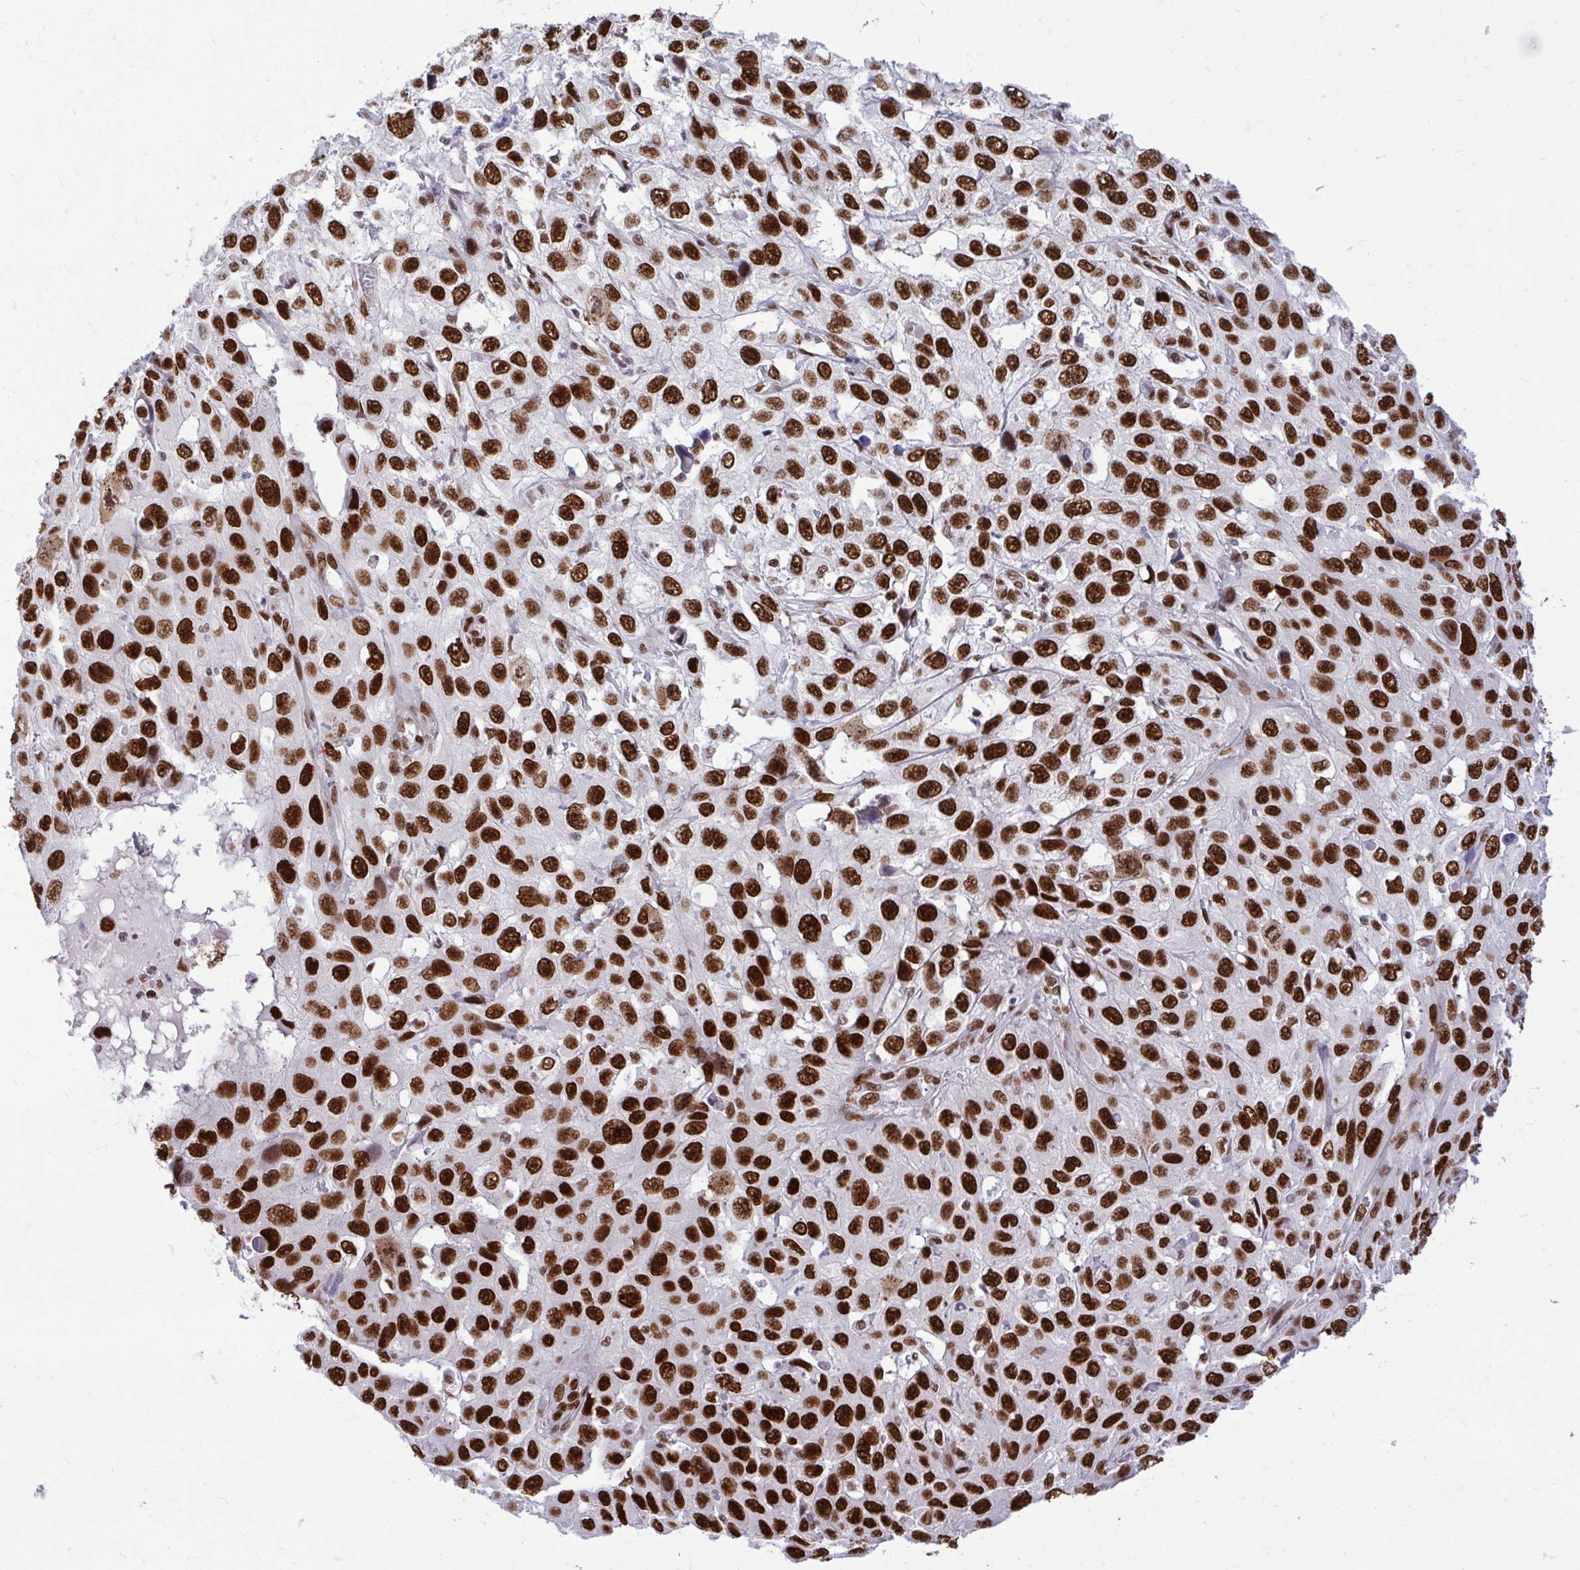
{"staining": {"intensity": "strong", "quantity": ">75%", "location": "nuclear"}, "tissue": "skin cancer", "cell_type": "Tumor cells", "image_type": "cancer", "snomed": [{"axis": "morphology", "description": "Squamous cell carcinoma, NOS"}, {"axis": "topography", "description": "Skin"}], "caption": "A brown stain labels strong nuclear staining of a protein in squamous cell carcinoma (skin) tumor cells.", "gene": "CDYL", "patient": {"sex": "male", "age": 82}}